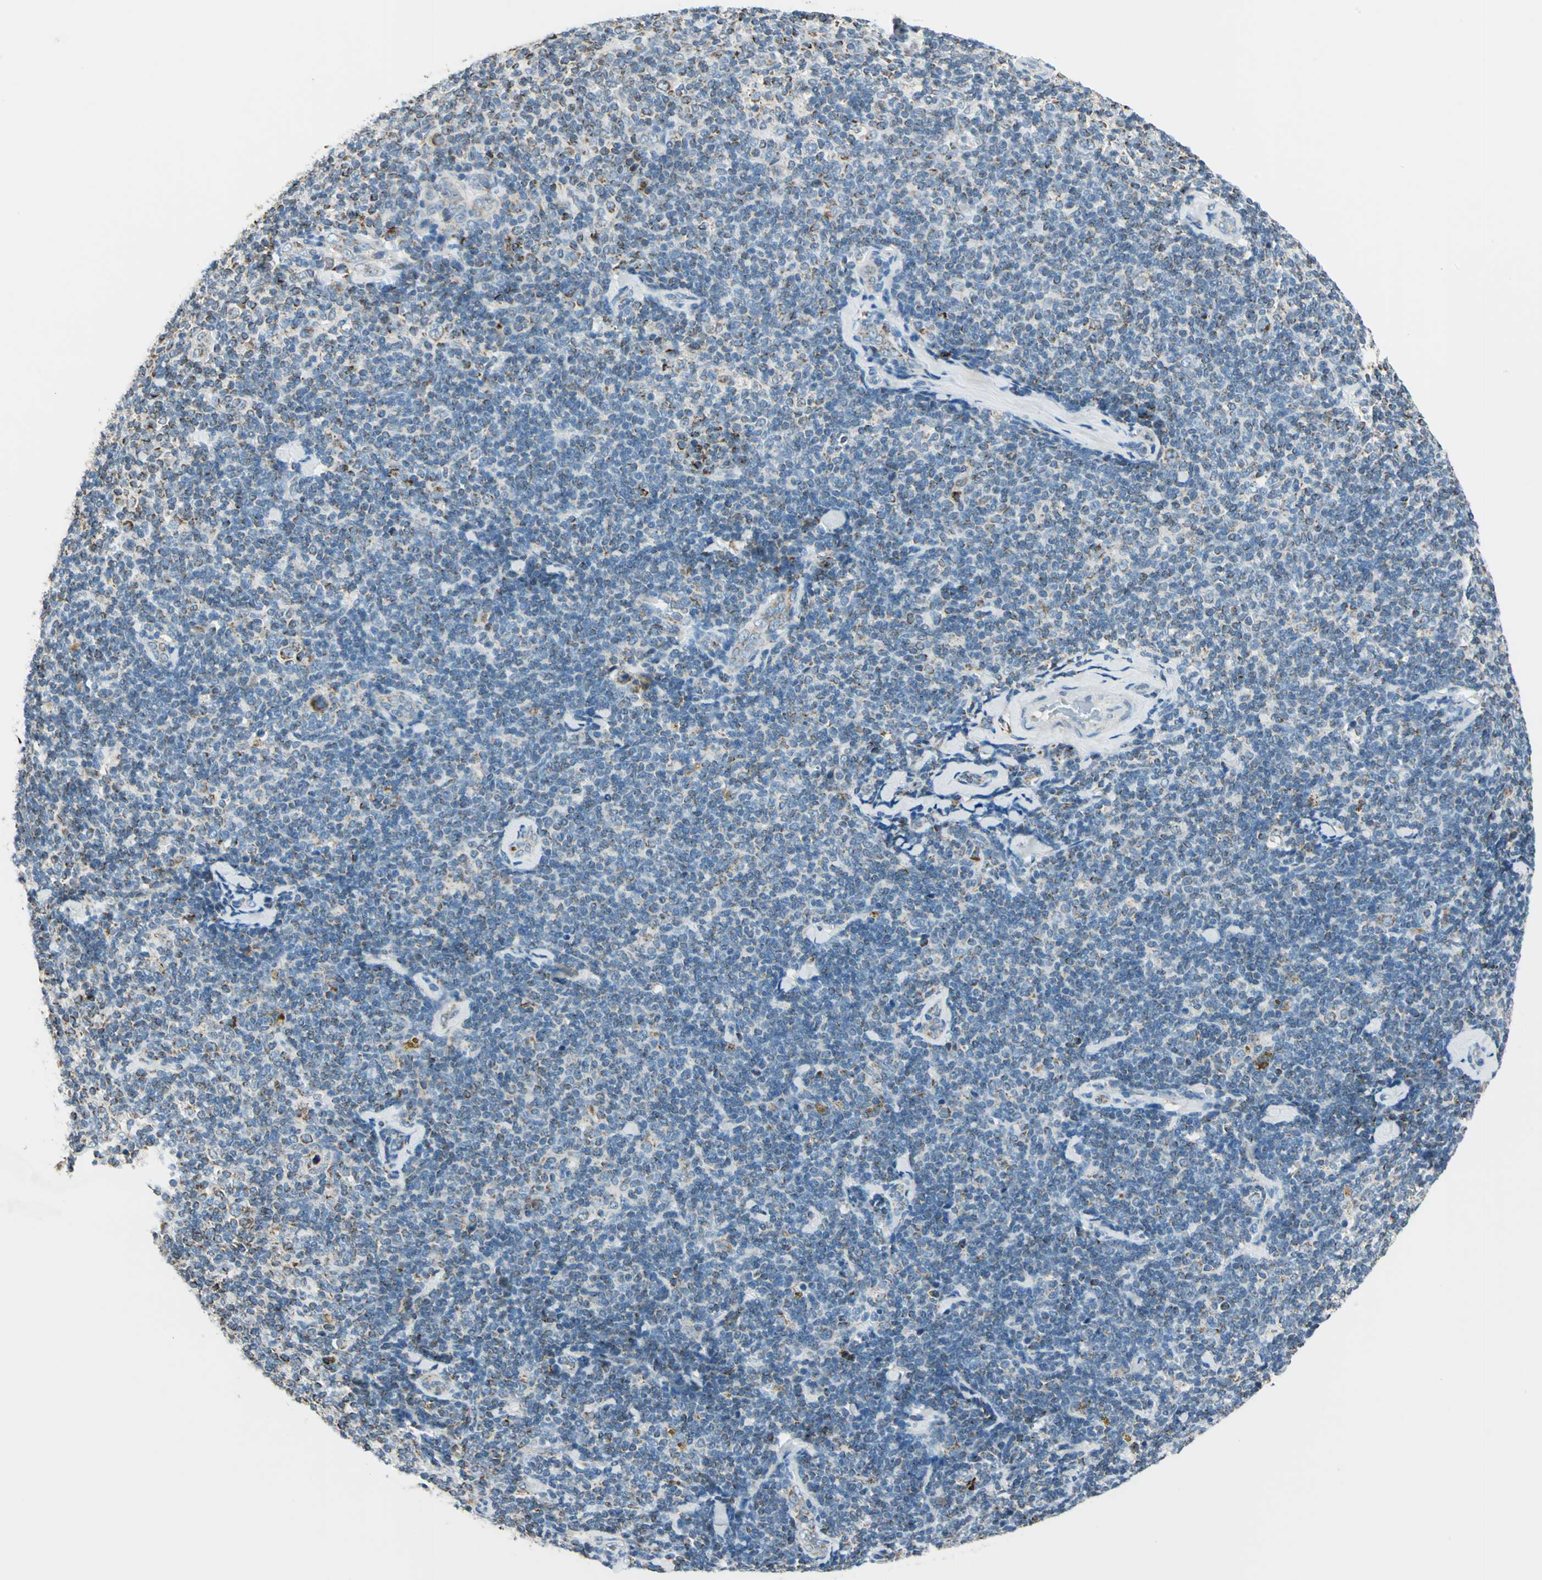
{"staining": {"intensity": "moderate", "quantity": "25%-75%", "location": "cytoplasmic/membranous"}, "tissue": "lymphoma", "cell_type": "Tumor cells", "image_type": "cancer", "snomed": [{"axis": "morphology", "description": "Malignant lymphoma, non-Hodgkin's type, Low grade"}, {"axis": "topography", "description": "Lymph node"}], "caption": "About 25%-75% of tumor cells in malignant lymphoma, non-Hodgkin's type (low-grade) reveal moderate cytoplasmic/membranous protein staining as visualized by brown immunohistochemical staining.", "gene": "ACADM", "patient": {"sex": "female", "age": 56}}